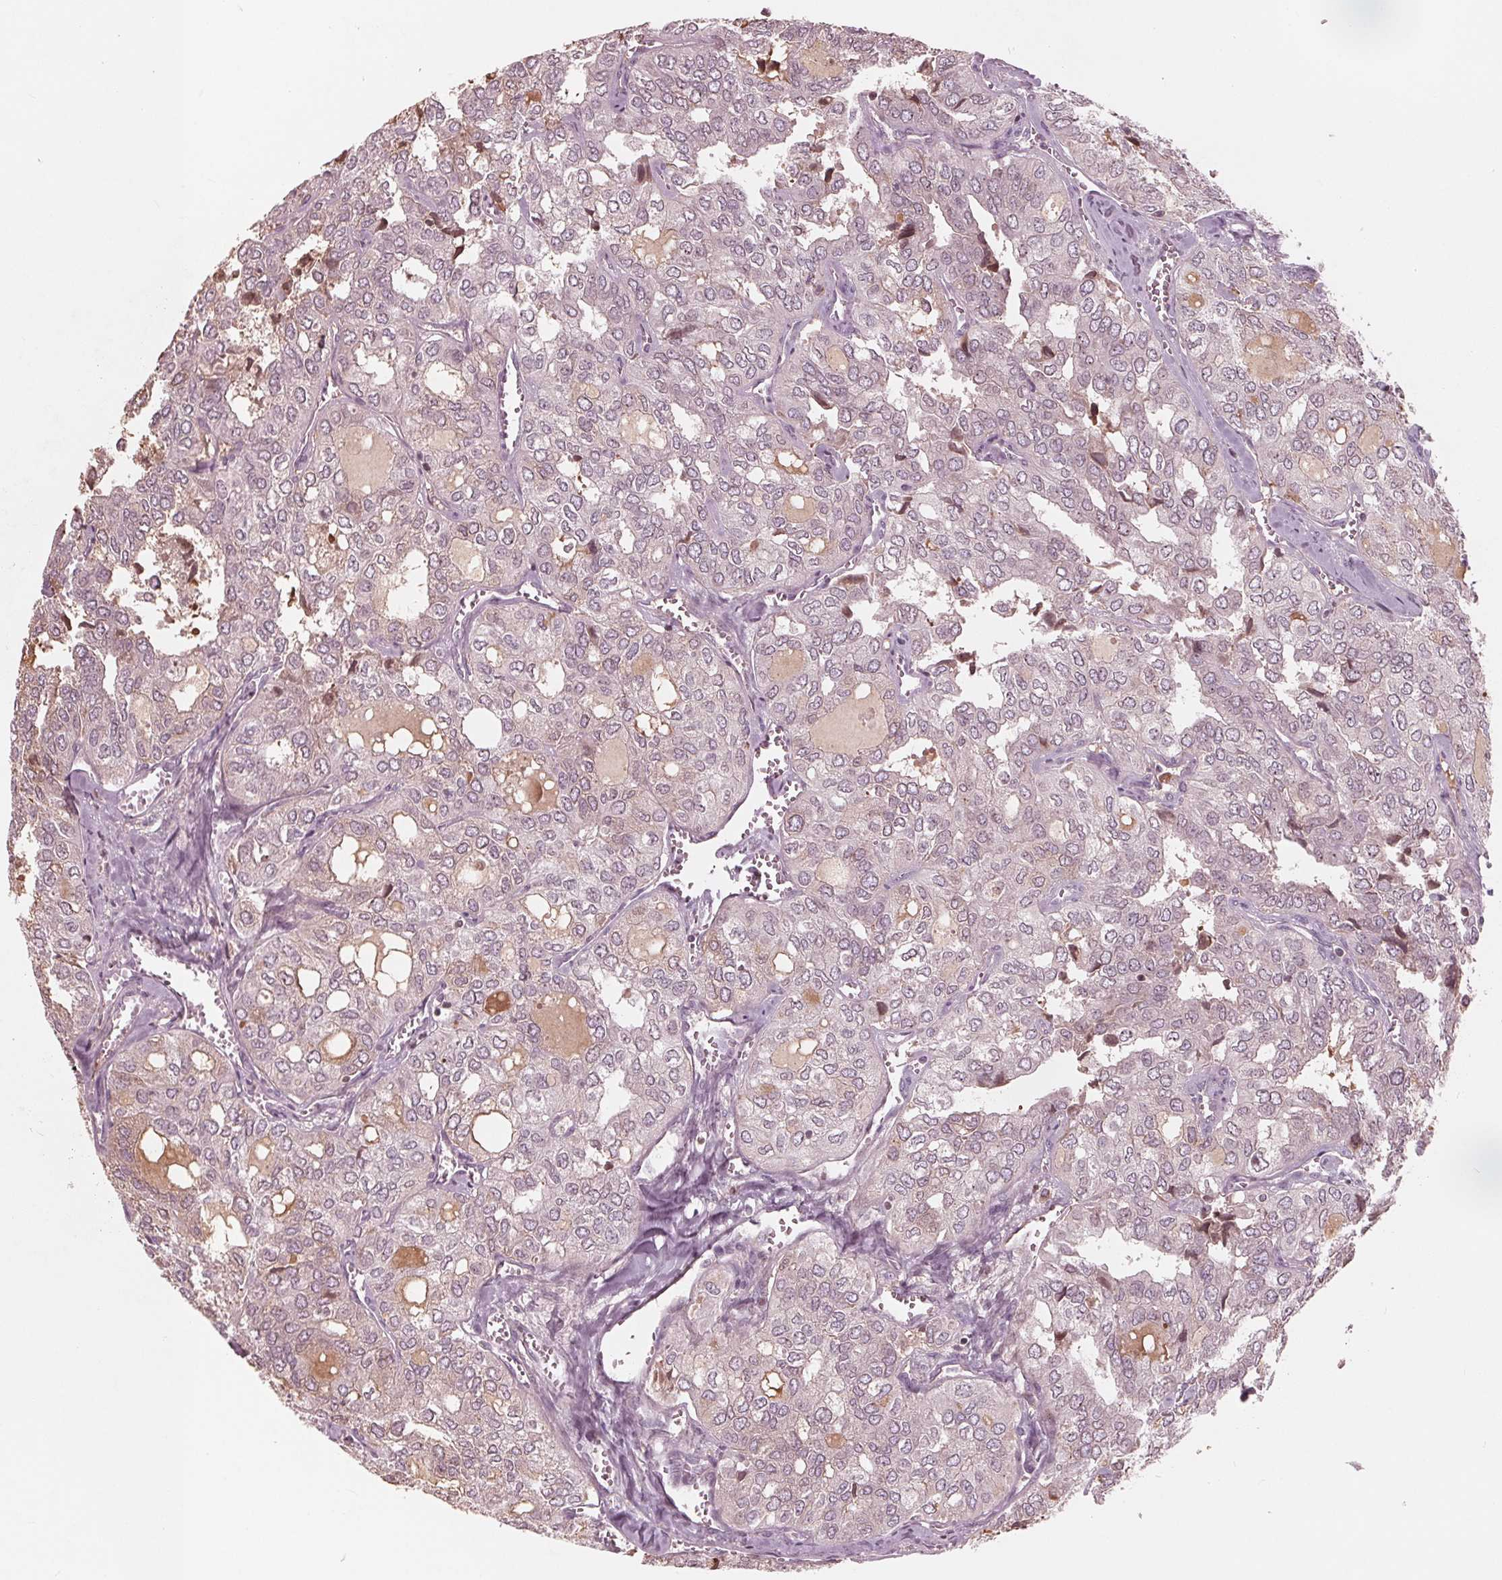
{"staining": {"intensity": "negative", "quantity": "none", "location": "none"}, "tissue": "thyroid cancer", "cell_type": "Tumor cells", "image_type": "cancer", "snomed": [{"axis": "morphology", "description": "Follicular adenoma carcinoma, NOS"}, {"axis": "topography", "description": "Thyroid gland"}], "caption": "Thyroid follicular adenoma carcinoma was stained to show a protein in brown. There is no significant positivity in tumor cells. (Immunohistochemistry, brightfield microscopy, high magnification).", "gene": "NUP210", "patient": {"sex": "male", "age": 75}}